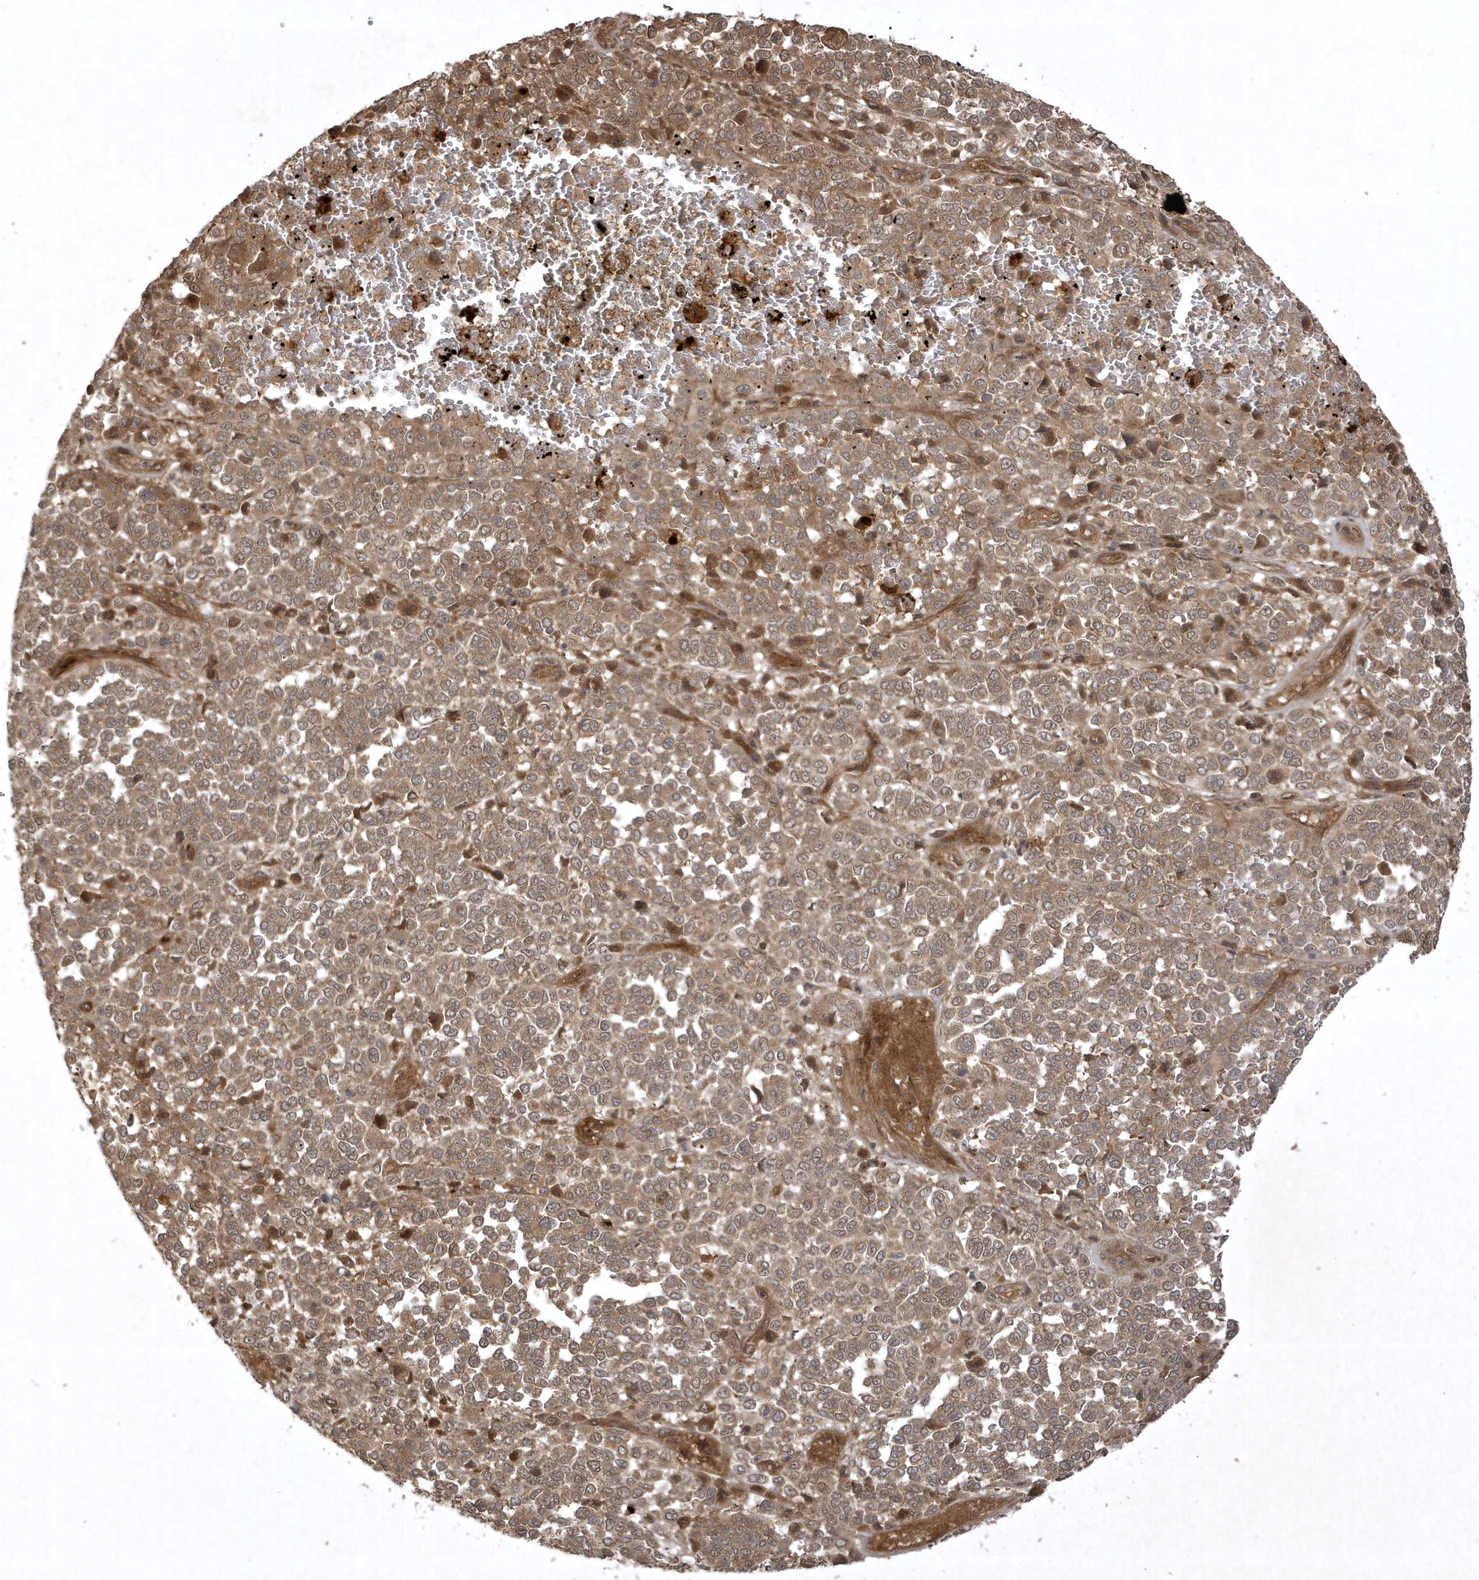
{"staining": {"intensity": "moderate", "quantity": ">75%", "location": "cytoplasmic/membranous"}, "tissue": "melanoma", "cell_type": "Tumor cells", "image_type": "cancer", "snomed": [{"axis": "morphology", "description": "Malignant melanoma, Metastatic site"}, {"axis": "topography", "description": "Pancreas"}], "caption": "Immunohistochemical staining of human melanoma shows moderate cytoplasmic/membranous protein expression in about >75% of tumor cells.", "gene": "FAM83C", "patient": {"sex": "female", "age": 30}}